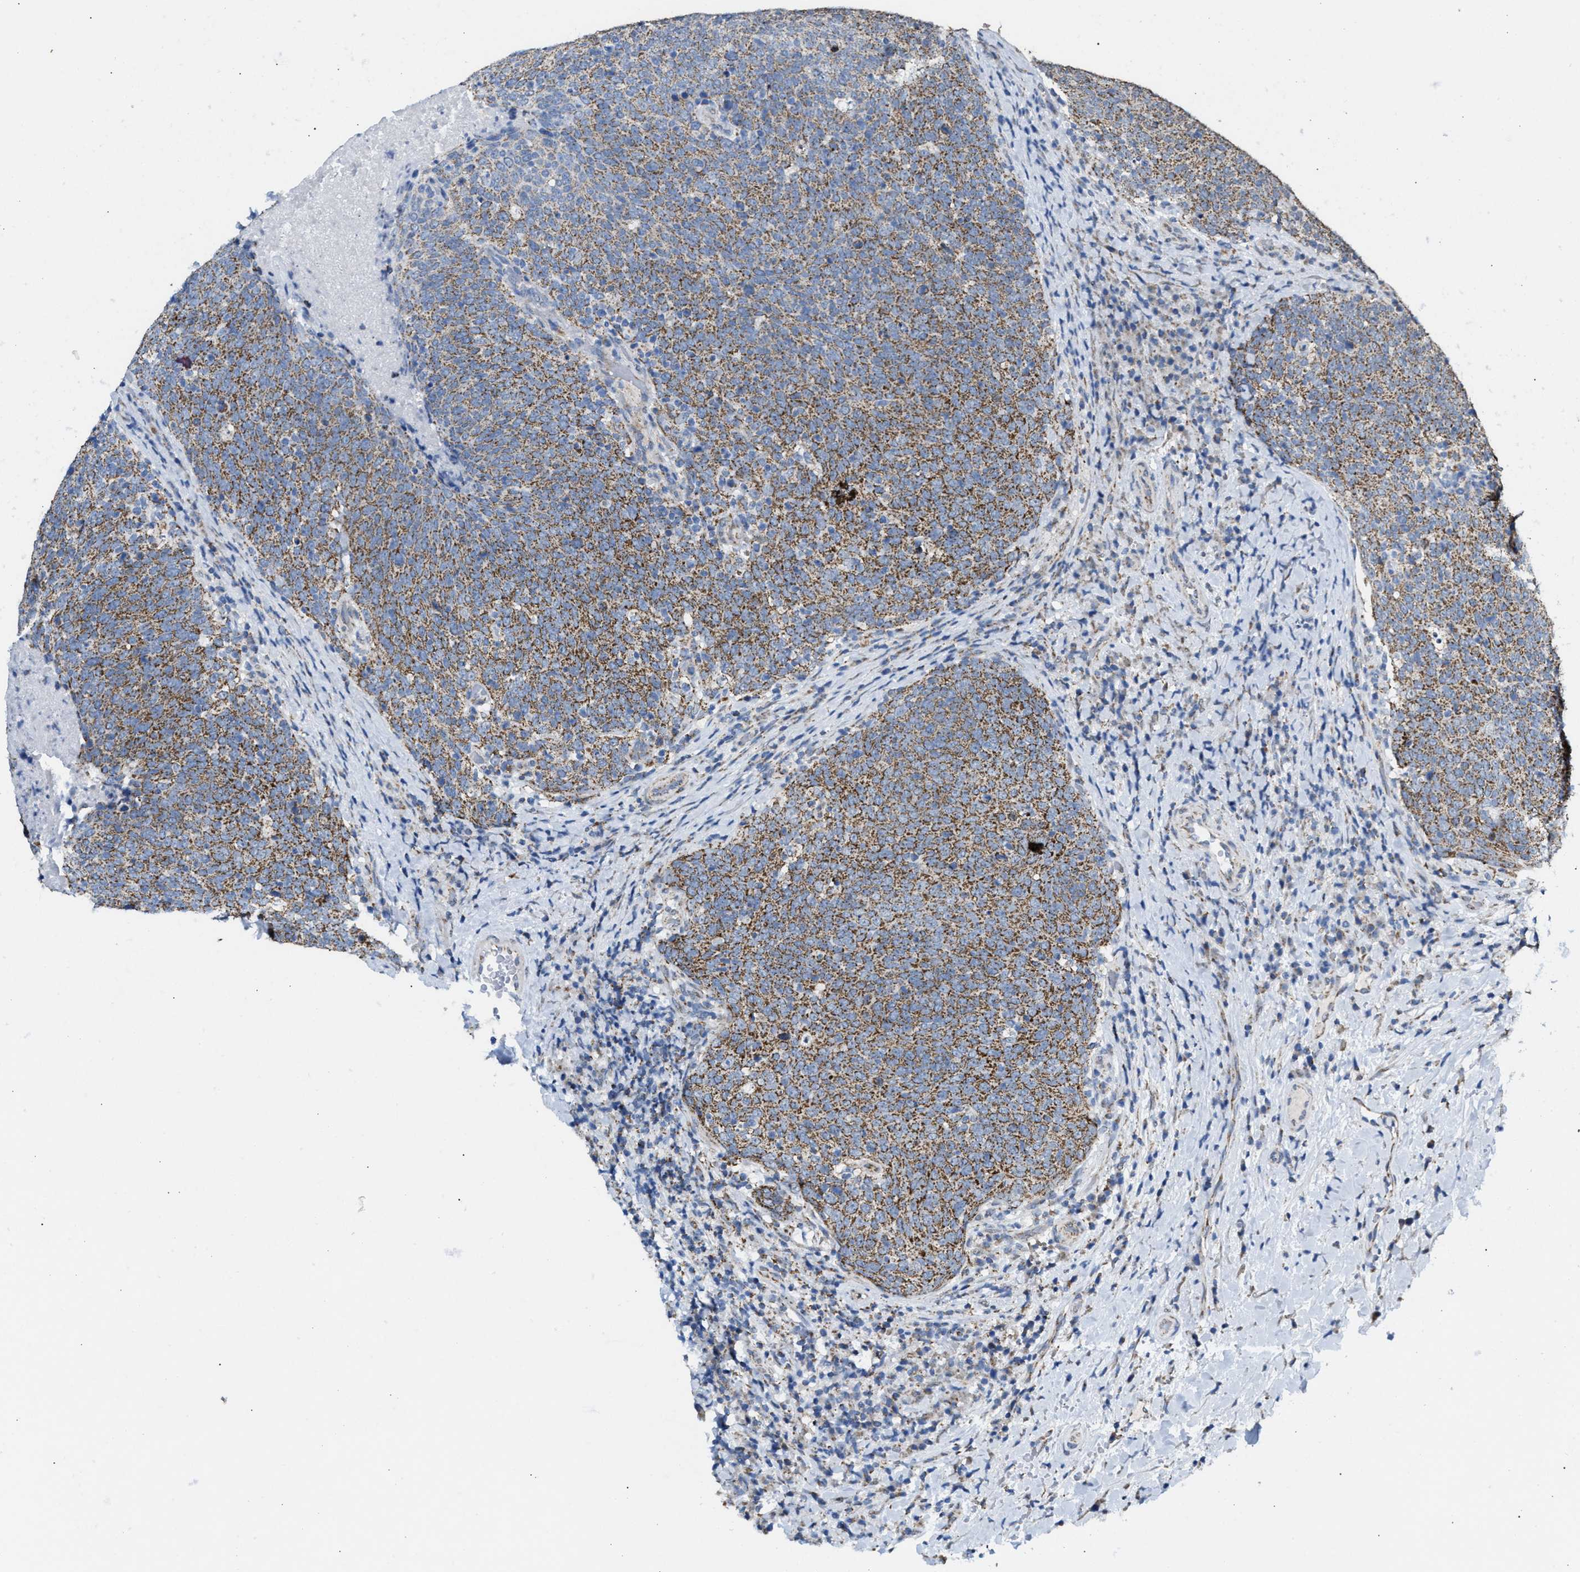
{"staining": {"intensity": "moderate", "quantity": ">75%", "location": "cytoplasmic/membranous"}, "tissue": "head and neck cancer", "cell_type": "Tumor cells", "image_type": "cancer", "snomed": [{"axis": "morphology", "description": "Squamous cell carcinoma, NOS"}, {"axis": "morphology", "description": "Squamous cell carcinoma, metastatic, NOS"}, {"axis": "topography", "description": "Lymph node"}, {"axis": "topography", "description": "Head-Neck"}], "caption": "IHC (DAB (3,3'-diaminobenzidine)) staining of head and neck cancer (metastatic squamous cell carcinoma) shows moderate cytoplasmic/membranous protein staining in about >75% of tumor cells. The staining was performed using DAB (3,3'-diaminobenzidine), with brown indicating positive protein expression. Nuclei are stained blue with hematoxylin.", "gene": "TACO1", "patient": {"sex": "male", "age": 62}}